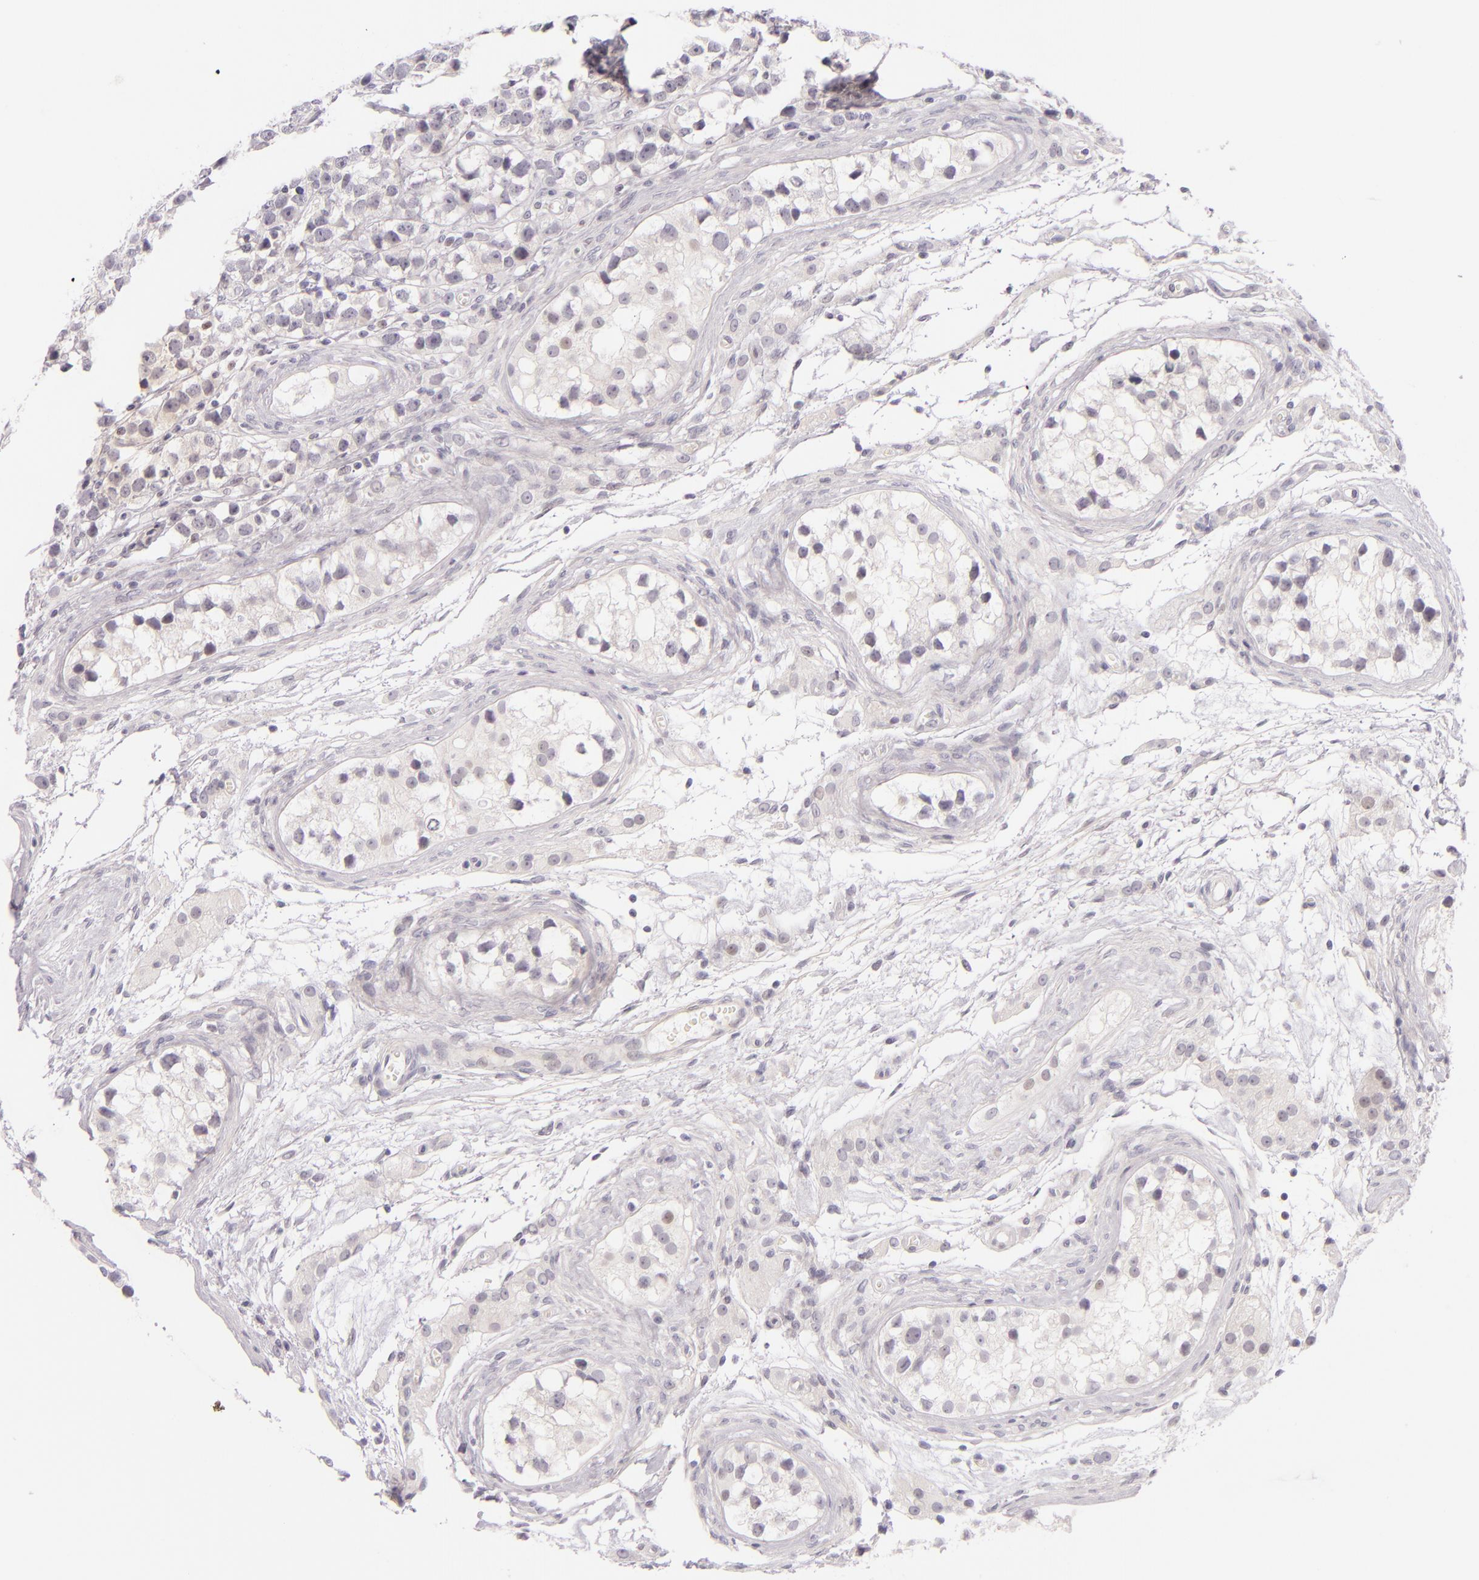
{"staining": {"intensity": "negative", "quantity": "none", "location": "none"}, "tissue": "testis cancer", "cell_type": "Tumor cells", "image_type": "cancer", "snomed": [{"axis": "morphology", "description": "Seminoma, NOS"}, {"axis": "topography", "description": "Testis"}], "caption": "IHC image of human testis seminoma stained for a protein (brown), which displays no positivity in tumor cells. (DAB (3,3'-diaminobenzidine) immunohistochemistry (IHC) visualized using brightfield microscopy, high magnification).", "gene": "BCL3", "patient": {"sex": "male", "age": 25}}